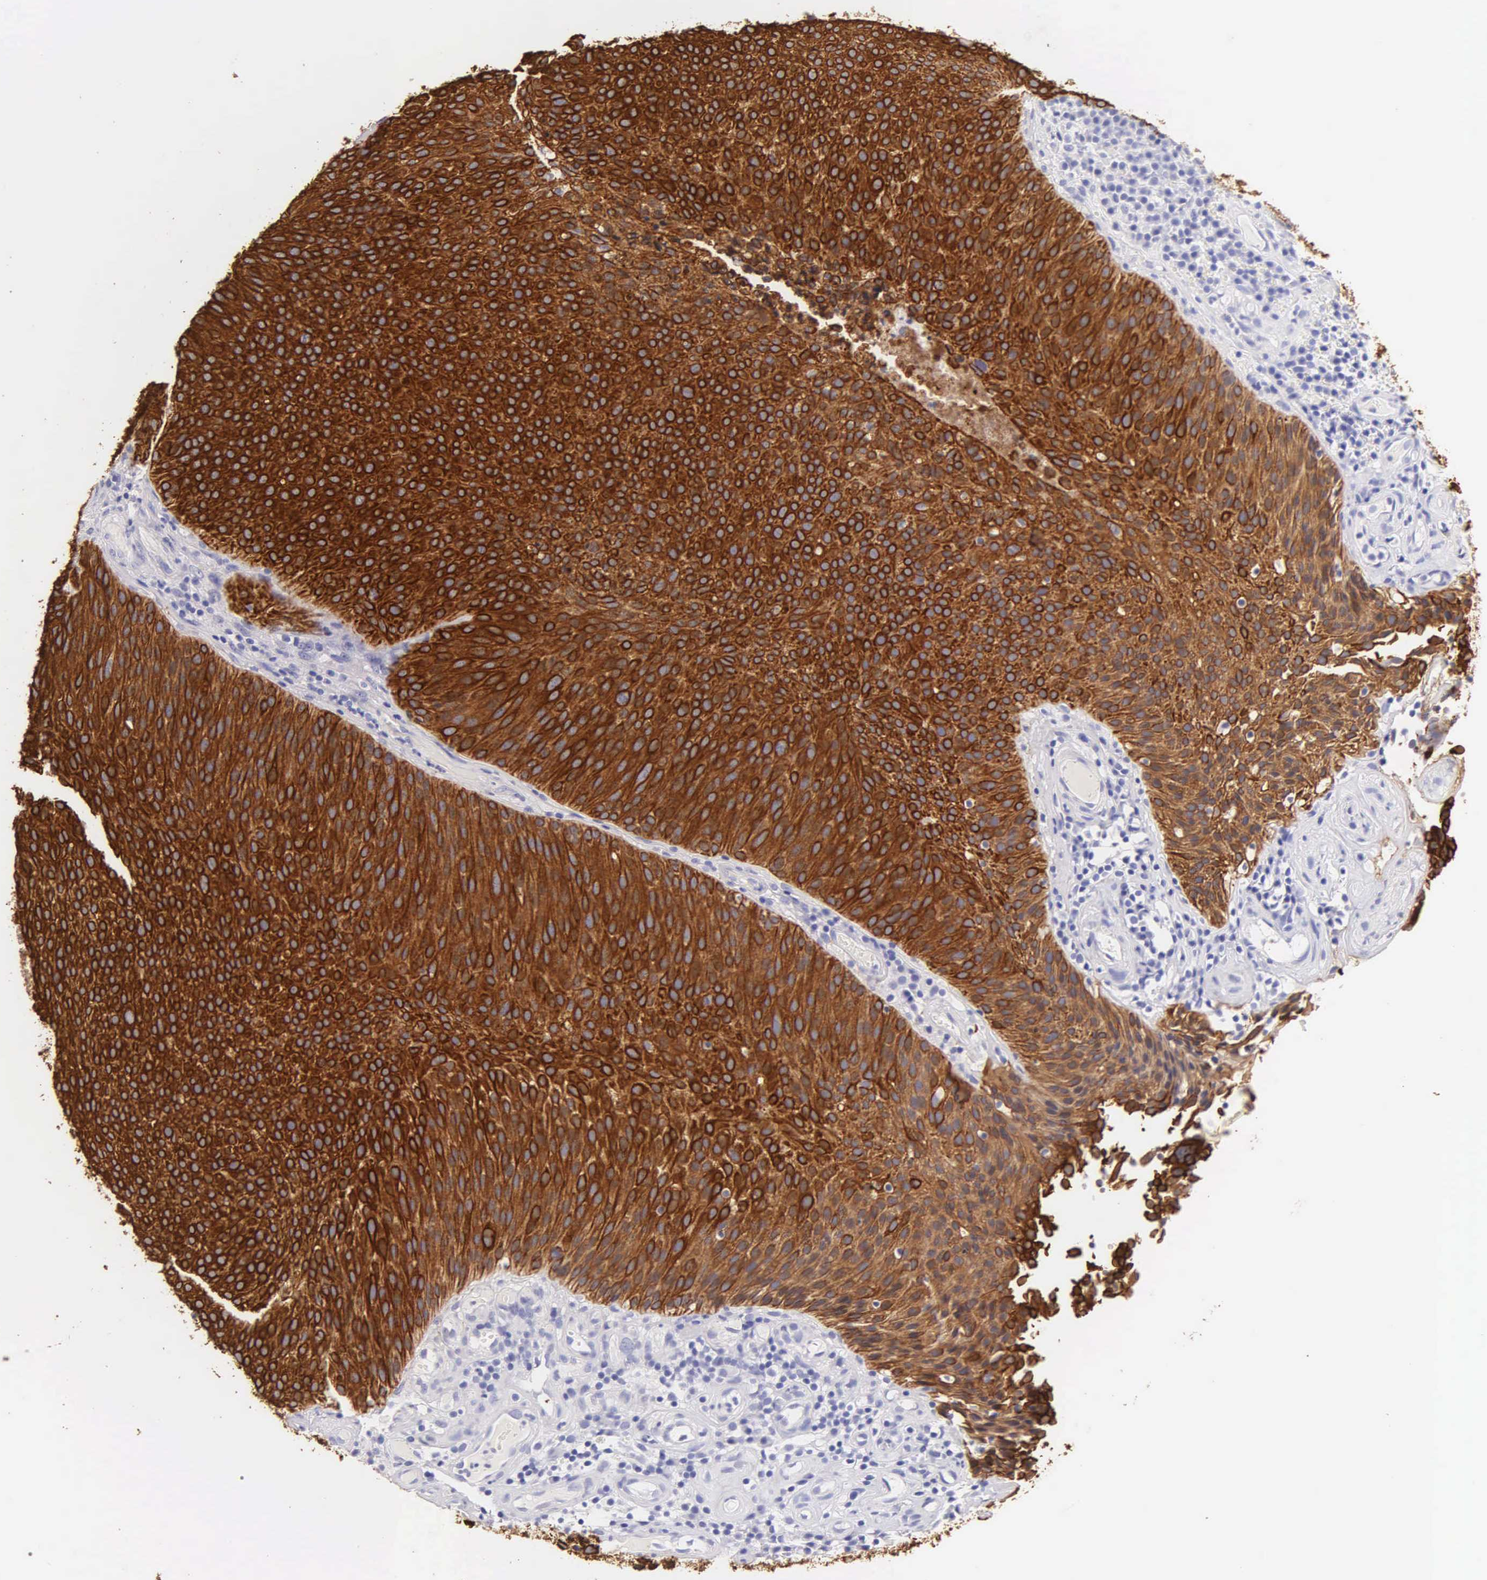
{"staining": {"intensity": "strong", "quantity": ">75%", "location": "cytoplasmic/membranous"}, "tissue": "urothelial cancer", "cell_type": "Tumor cells", "image_type": "cancer", "snomed": [{"axis": "morphology", "description": "Urothelial carcinoma, Low grade"}, {"axis": "topography", "description": "Urinary bladder"}], "caption": "Urothelial carcinoma (low-grade) was stained to show a protein in brown. There is high levels of strong cytoplasmic/membranous positivity in approximately >75% of tumor cells.", "gene": "KRT17", "patient": {"sex": "male", "age": 85}}